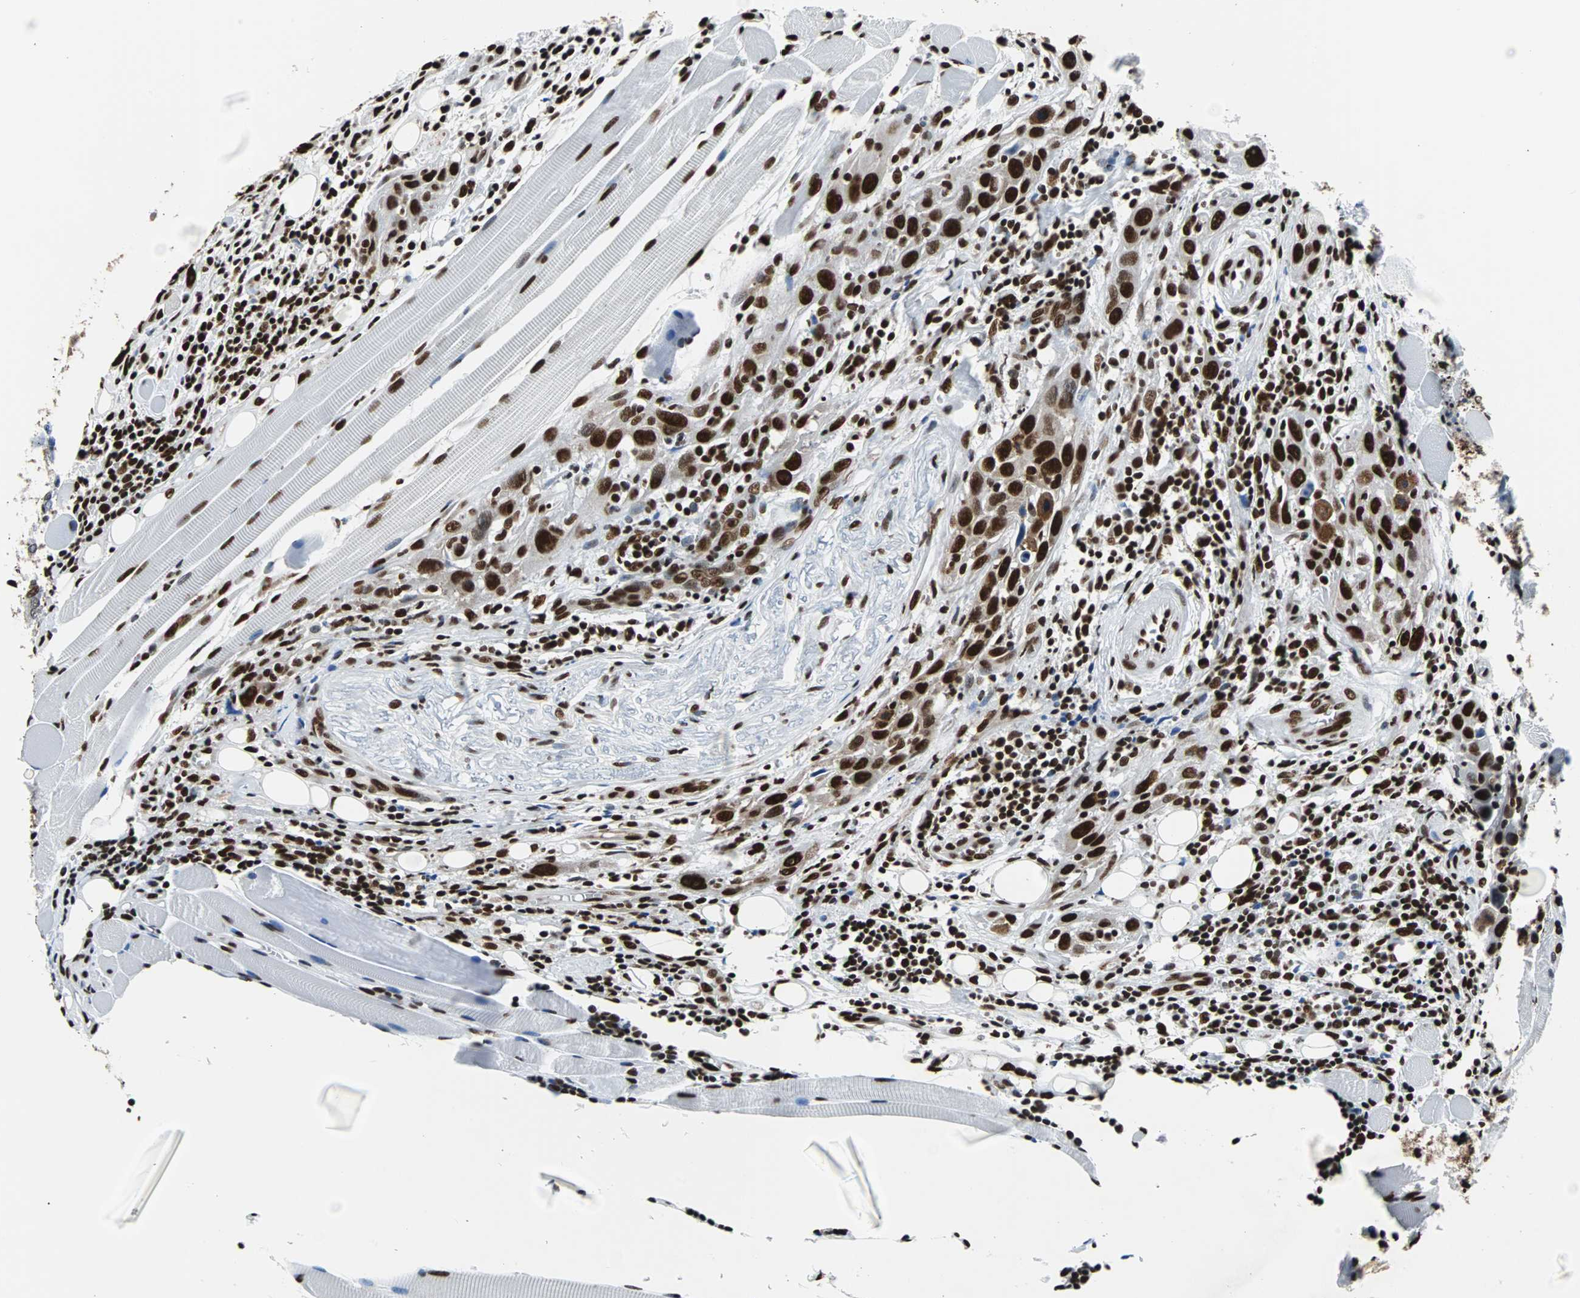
{"staining": {"intensity": "strong", "quantity": ">75%", "location": "nuclear"}, "tissue": "head and neck cancer", "cell_type": "Tumor cells", "image_type": "cancer", "snomed": [{"axis": "morphology", "description": "Squamous cell carcinoma, NOS"}, {"axis": "topography", "description": "Oral tissue"}, {"axis": "topography", "description": "Head-Neck"}], "caption": "Squamous cell carcinoma (head and neck) stained with a brown dye reveals strong nuclear positive staining in about >75% of tumor cells.", "gene": "FUBP1", "patient": {"sex": "female", "age": 50}}